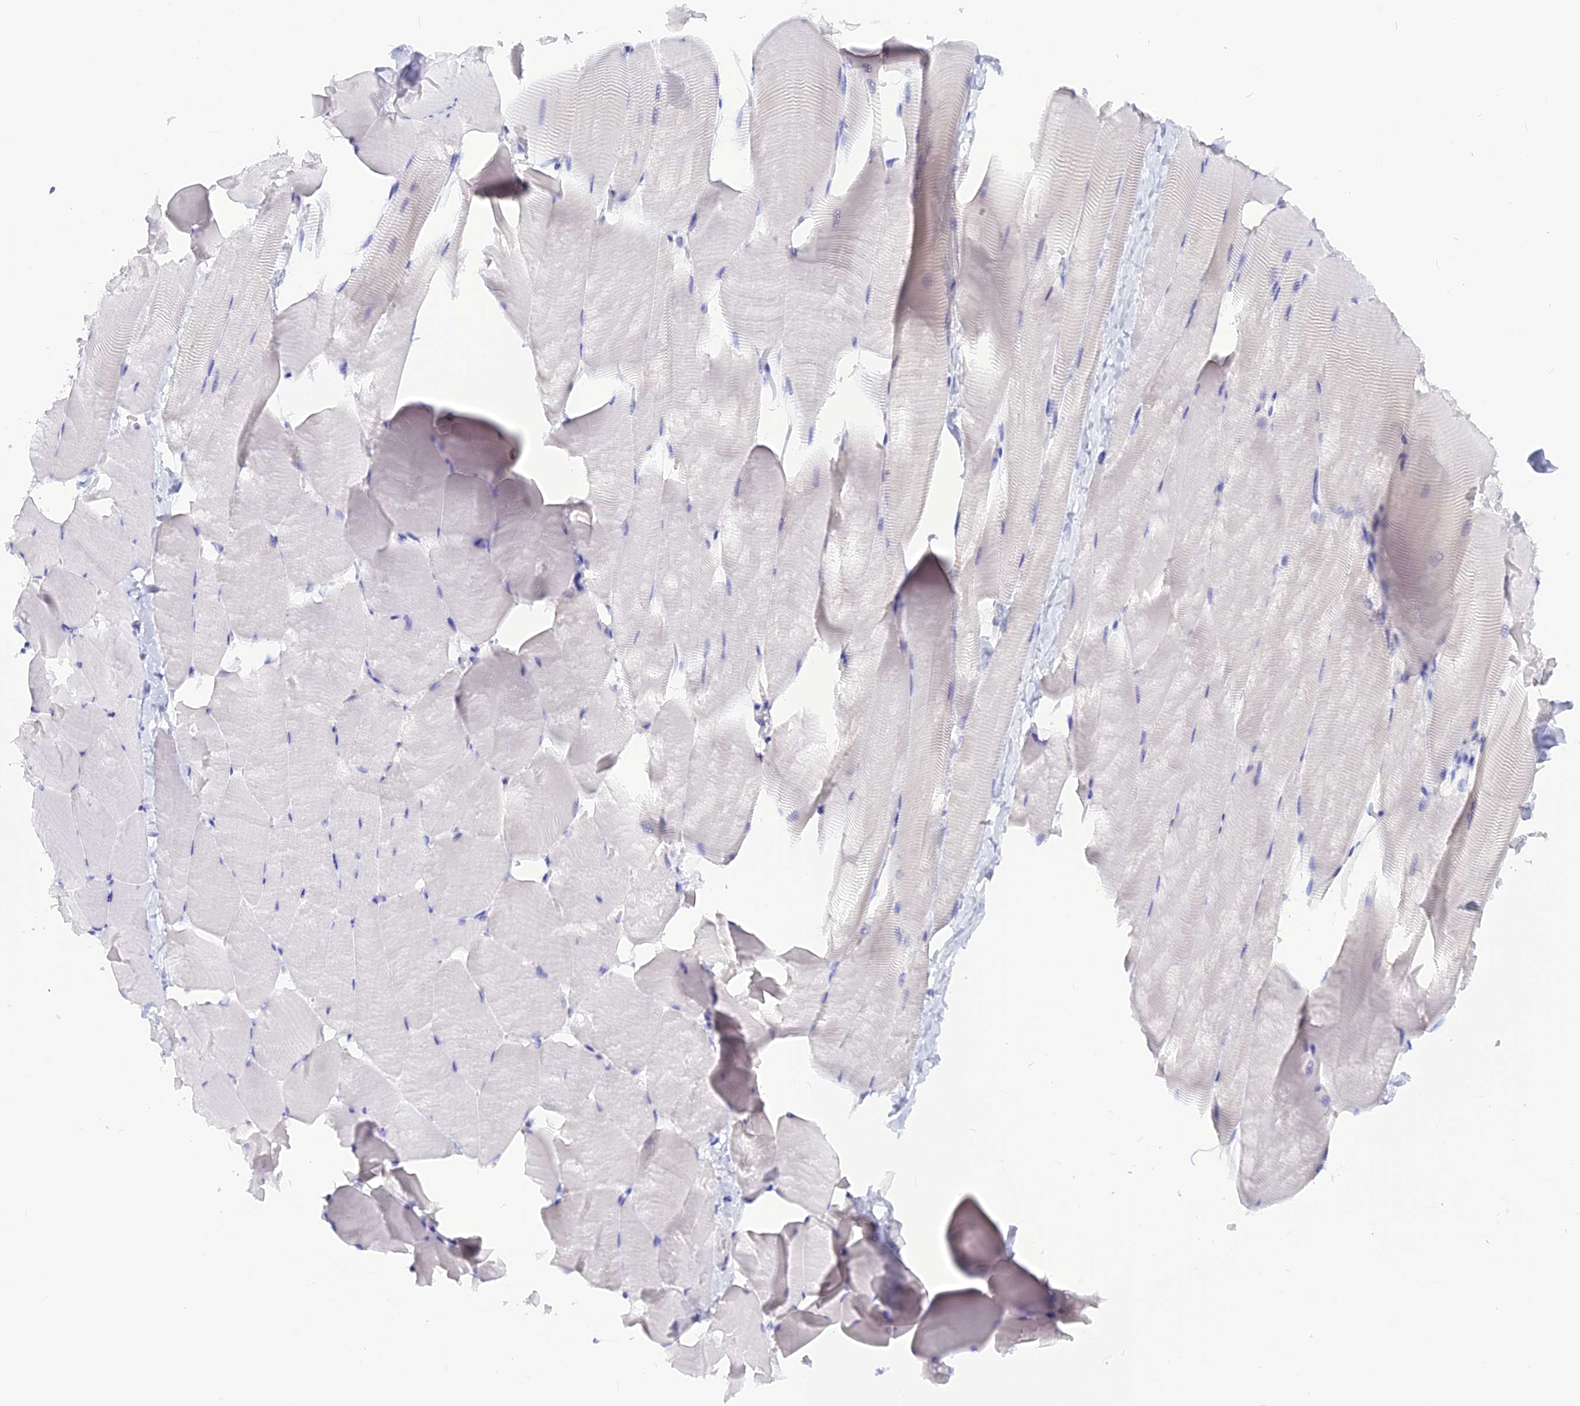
{"staining": {"intensity": "negative", "quantity": "none", "location": "none"}, "tissue": "skeletal muscle", "cell_type": "Myocytes", "image_type": "normal", "snomed": [{"axis": "morphology", "description": "Normal tissue, NOS"}, {"axis": "topography", "description": "Skeletal muscle"}], "caption": "Photomicrograph shows no protein staining in myocytes of unremarkable skeletal muscle.", "gene": "GLYATL1B", "patient": {"sex": "male", "age": 25}}